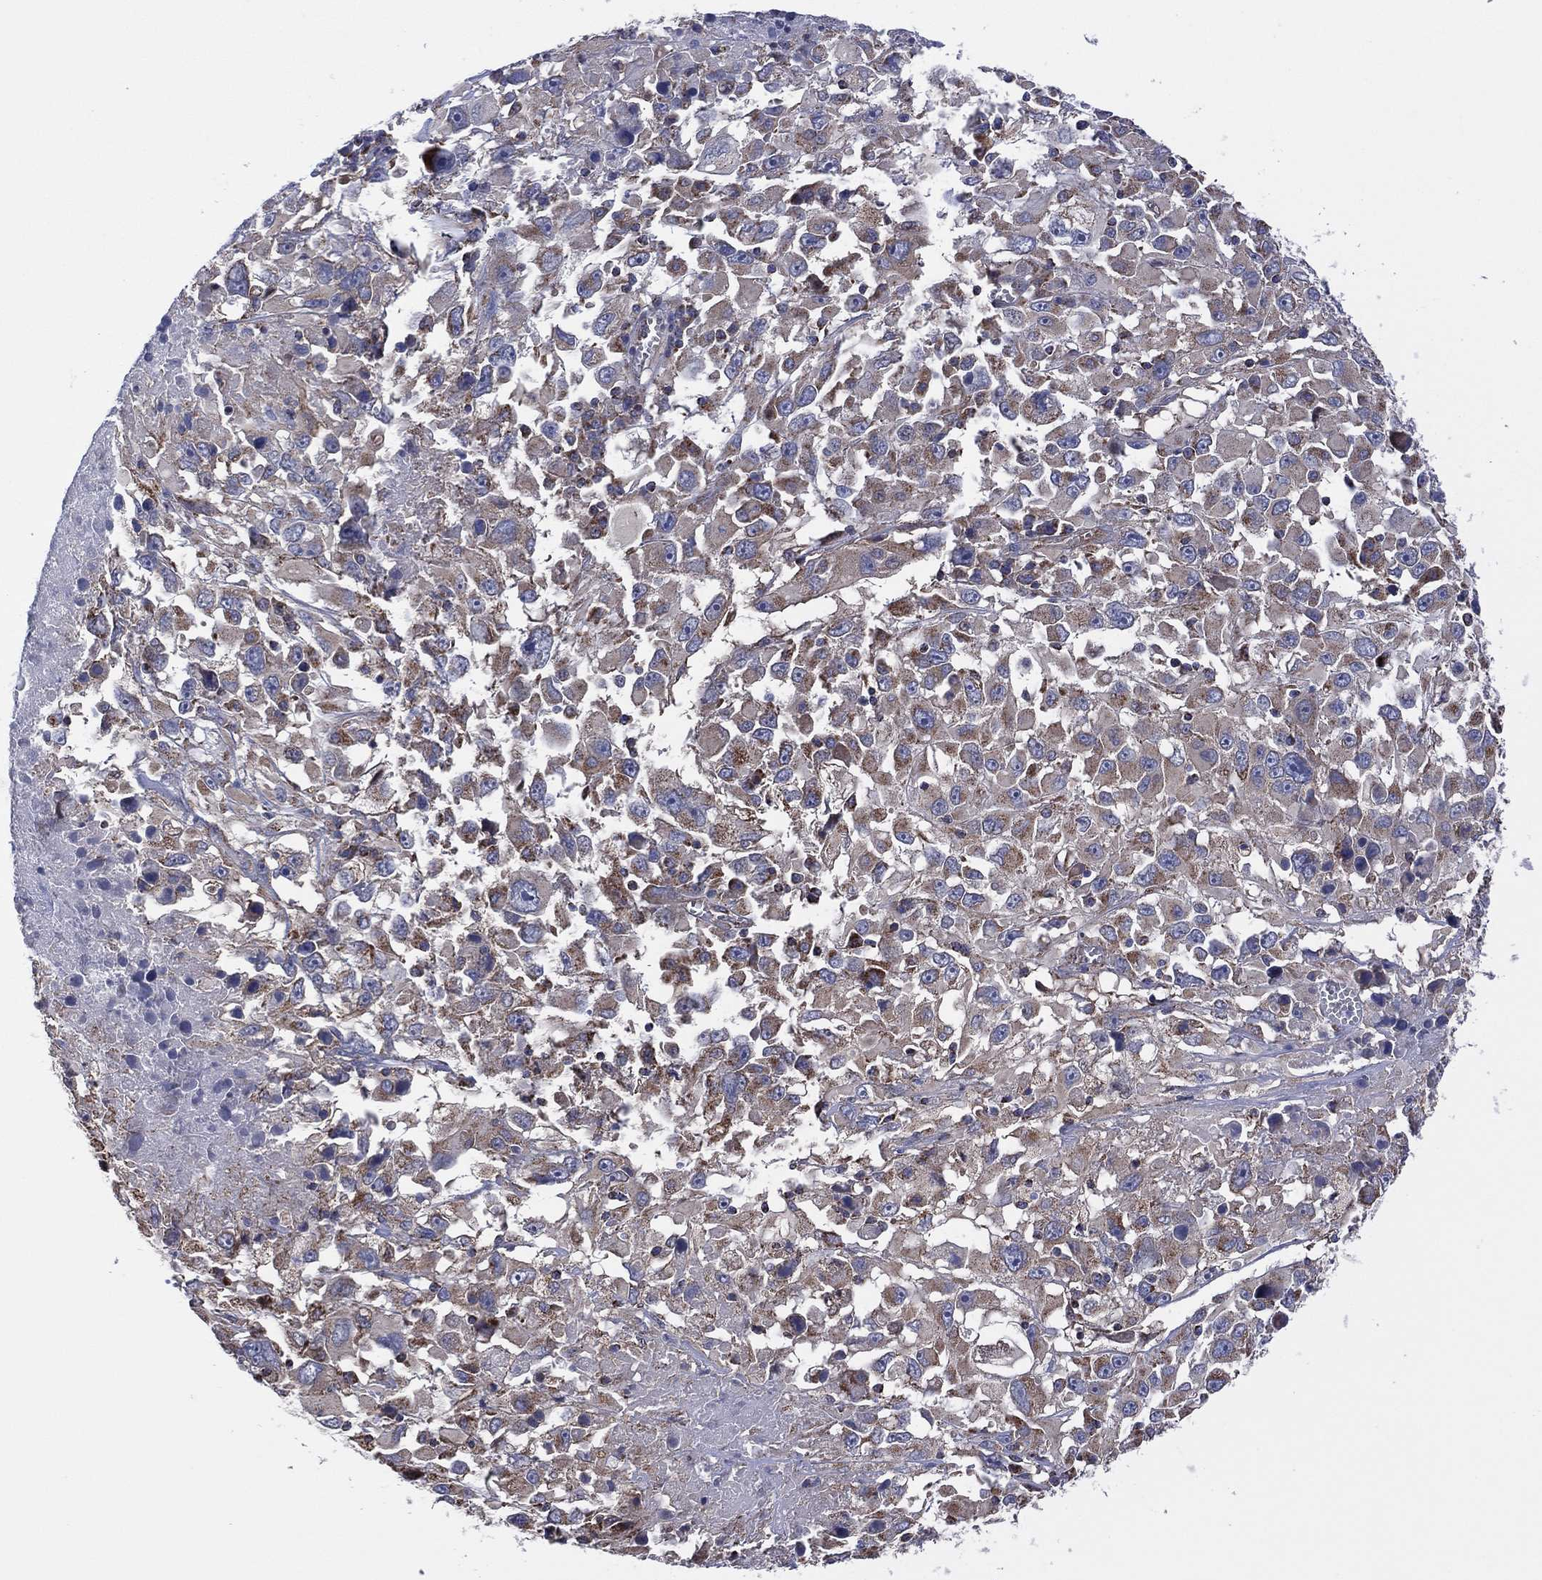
{"staining": {"intensity": "weak", "quantity": "<25%", "location": "cytoplasmic/membranous"}, "tissue": "melanoma", "cell_type": "Tumor cells", "image_type": "cancer", "snomed": [{"axis": "morphology", "description": "Malignant melanoma, Metastatic site"}, {"axis": "topography", "description": "Soft tissue"}], "caption": "This is an immunohistochemistry (IHC) micrograph of malignant melanoma (metastatic site). There is no expression in tumor cells.", "gene": "PIDD1", "patient": {"sex": "male", "age": 50}}